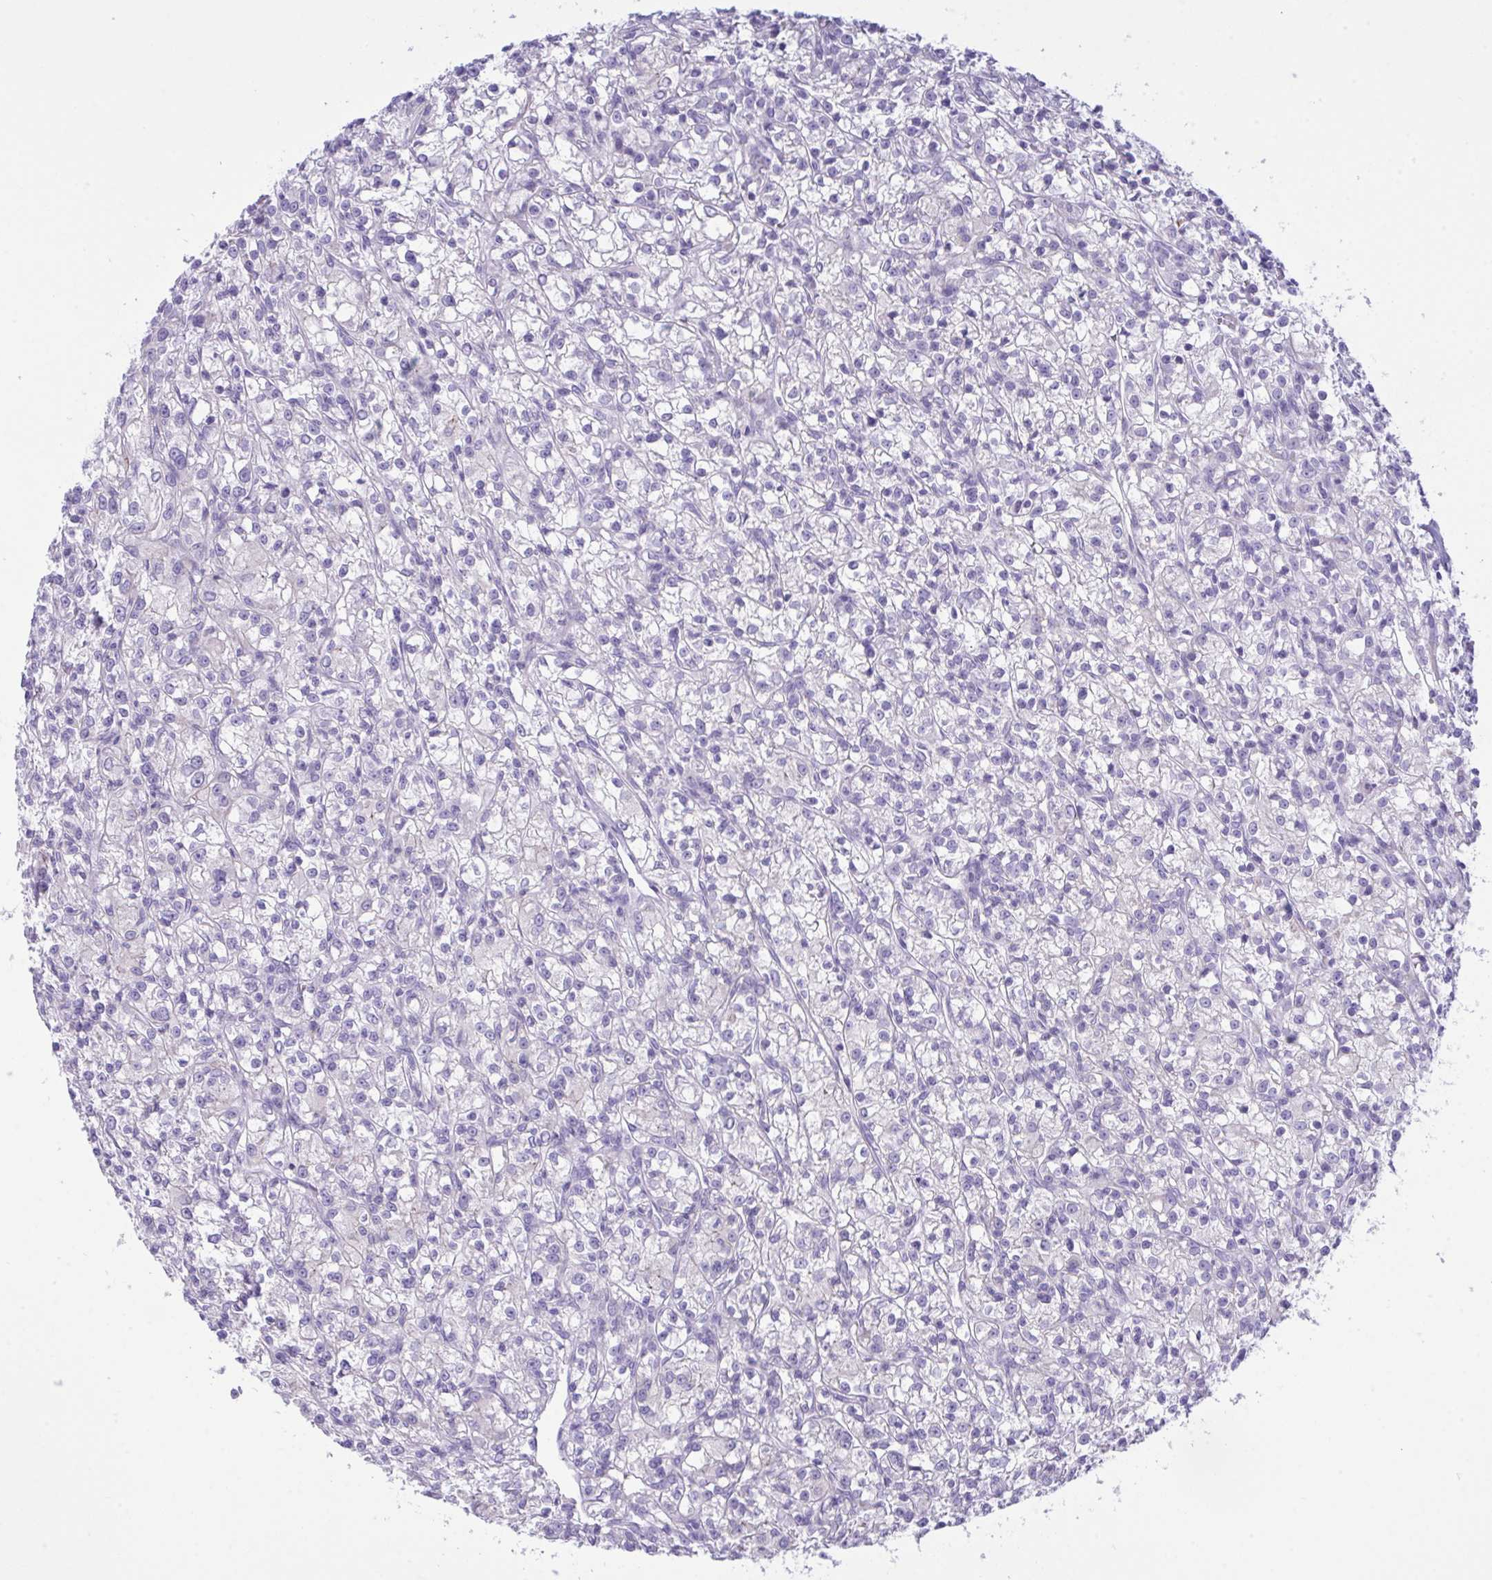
{"staining": {"intensity": "negative", "quantity": "none", "location": "none"}, "tissue": "renal cancer", "cell_type": "Tumor cells", "image_type": "cancer", "snomed": [{"axis": "morphology", "description": "Adenocarcinoma, NOS"}, {"axis": "topography", "description": "Kidney"}], "caption": "Micrograph shows no protein staining in tumor cells of adenocarcinoma (renal) tissue.", "gene": "GLB1L2", "patient": {"sex": "female", "age": 59}}